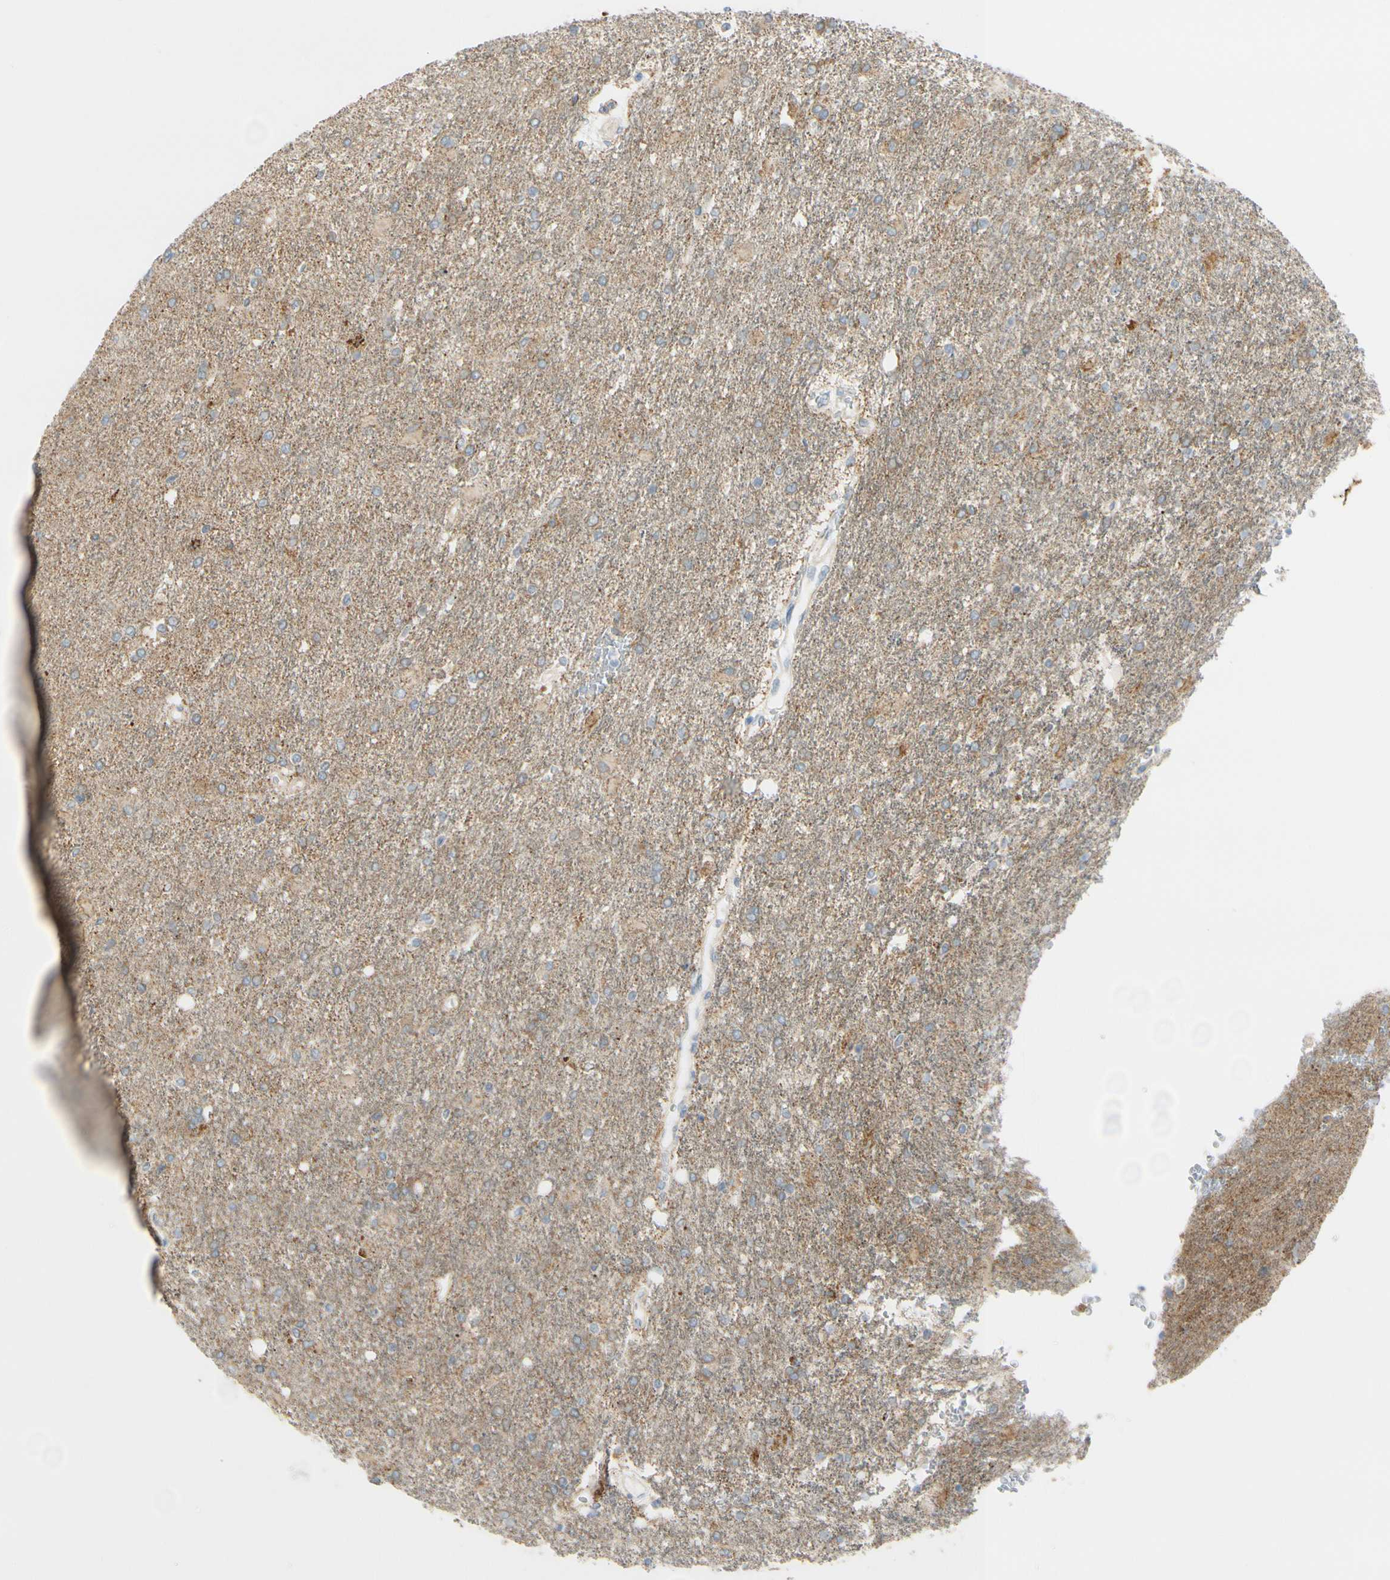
{"staining": {"intensity": "negative", "quantity": "none", "location": "none"}, "tissue": "glioma", "cell_type": "Tumor cells", "image_type": "cancer", "snomed": [{"axis": "morphology", "description": "Glioma, malignant, High grade"}, {"axis": "topography", "description": "Brain"}], "caption": "Tumor cells show no significant protein staining in malignant glioma (high-grade).", "gene": "GALNT5", "patient": {"sex": "male", "age": 71}}